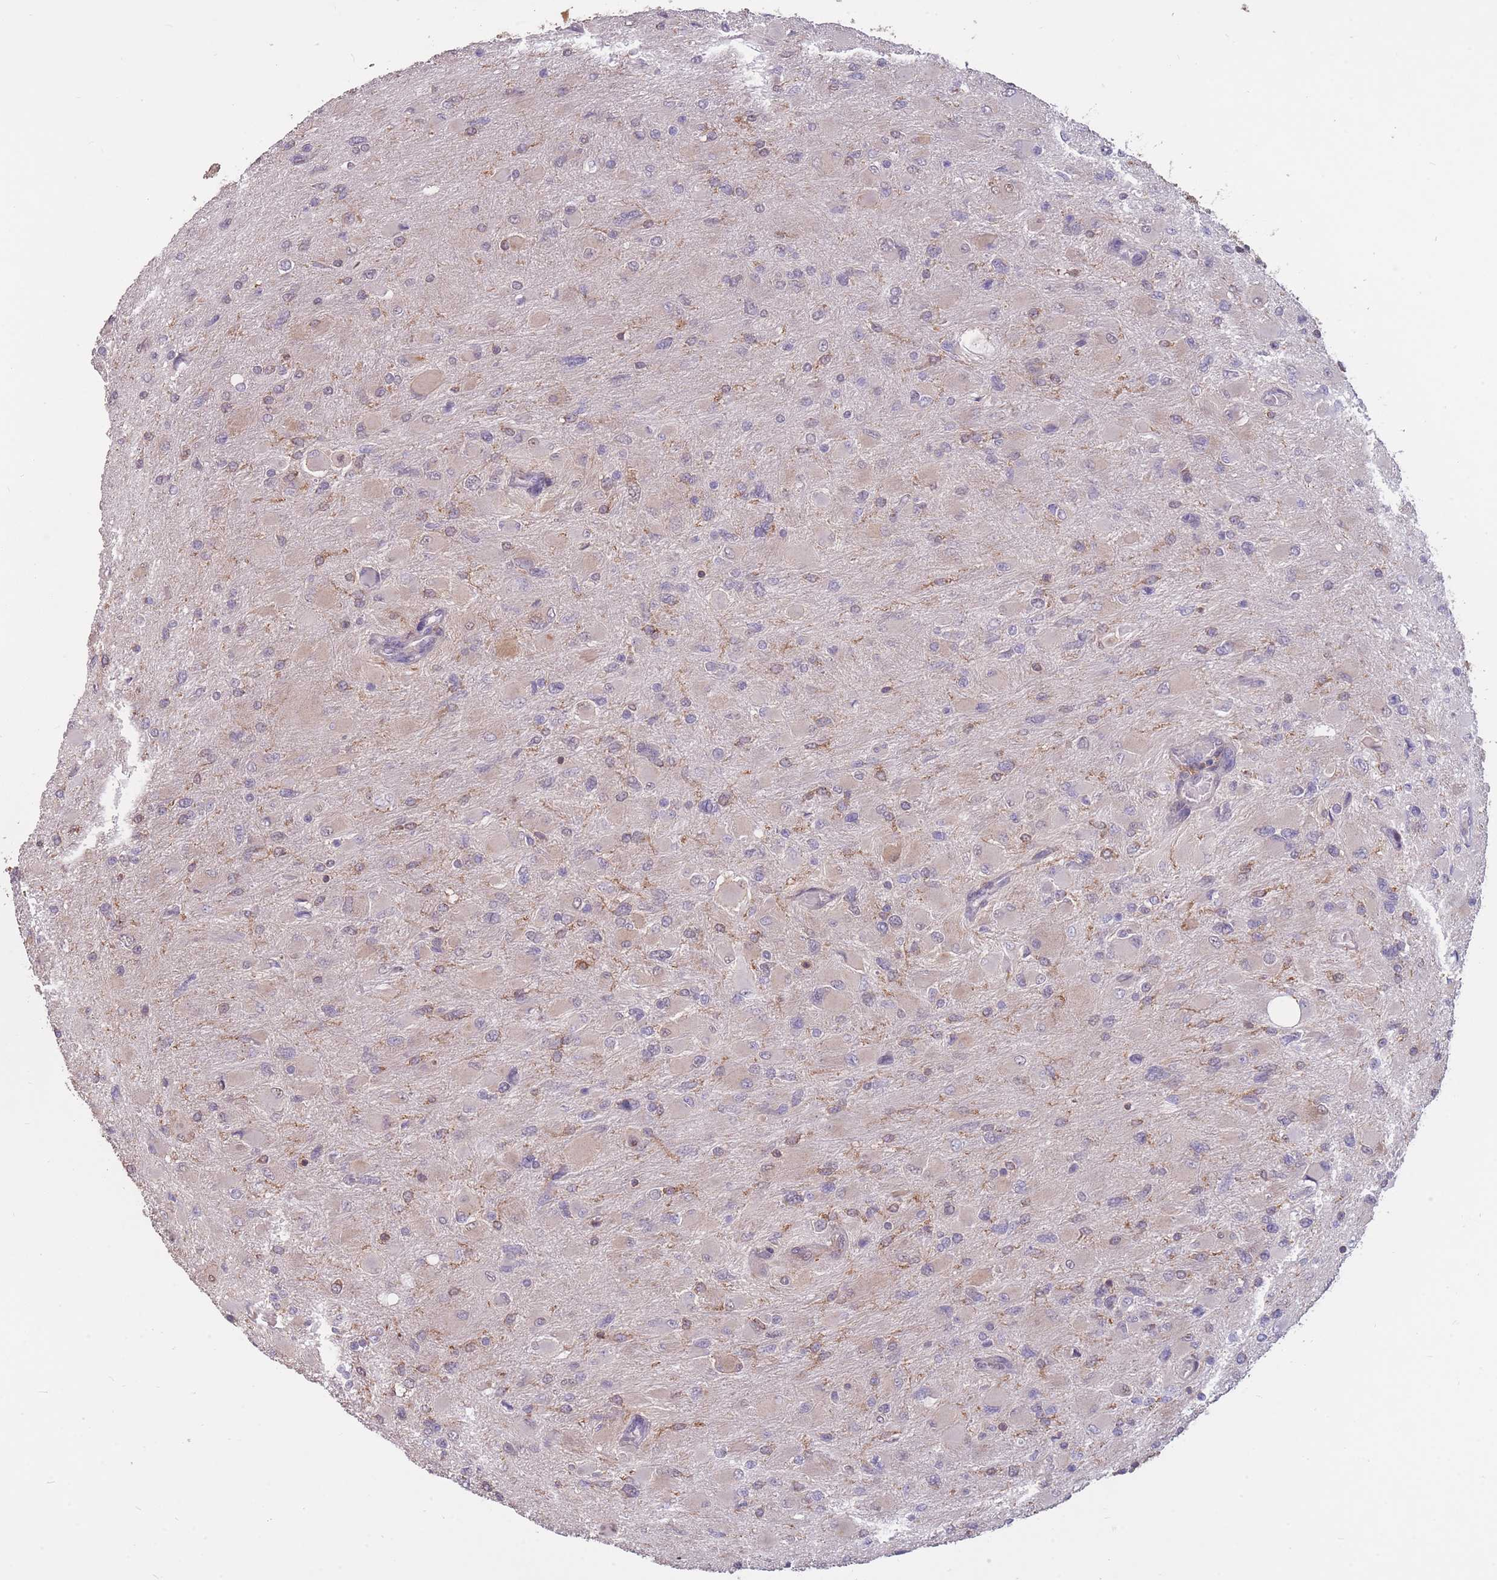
{"staining": {"intensity": "negative", "quantity": "none", "location": "none"}, "tissue": "glioma", "cell_type": "Tumor cells", "image_type": "cancer", "snomed": [{"axis": "morphology", "description": "Glioma, malignant, High grade"}, {"axis": "topography", "description": "Cerebral cortex"}], "caption": "Tumor cells are negative for protein expression in human malignant glioma (high-grade). (Immunohistochemistry (ihc), brightfield microscopy, high magnification).", "gene": "GMIP", "patient": {"sex": "female", "age": 36}}